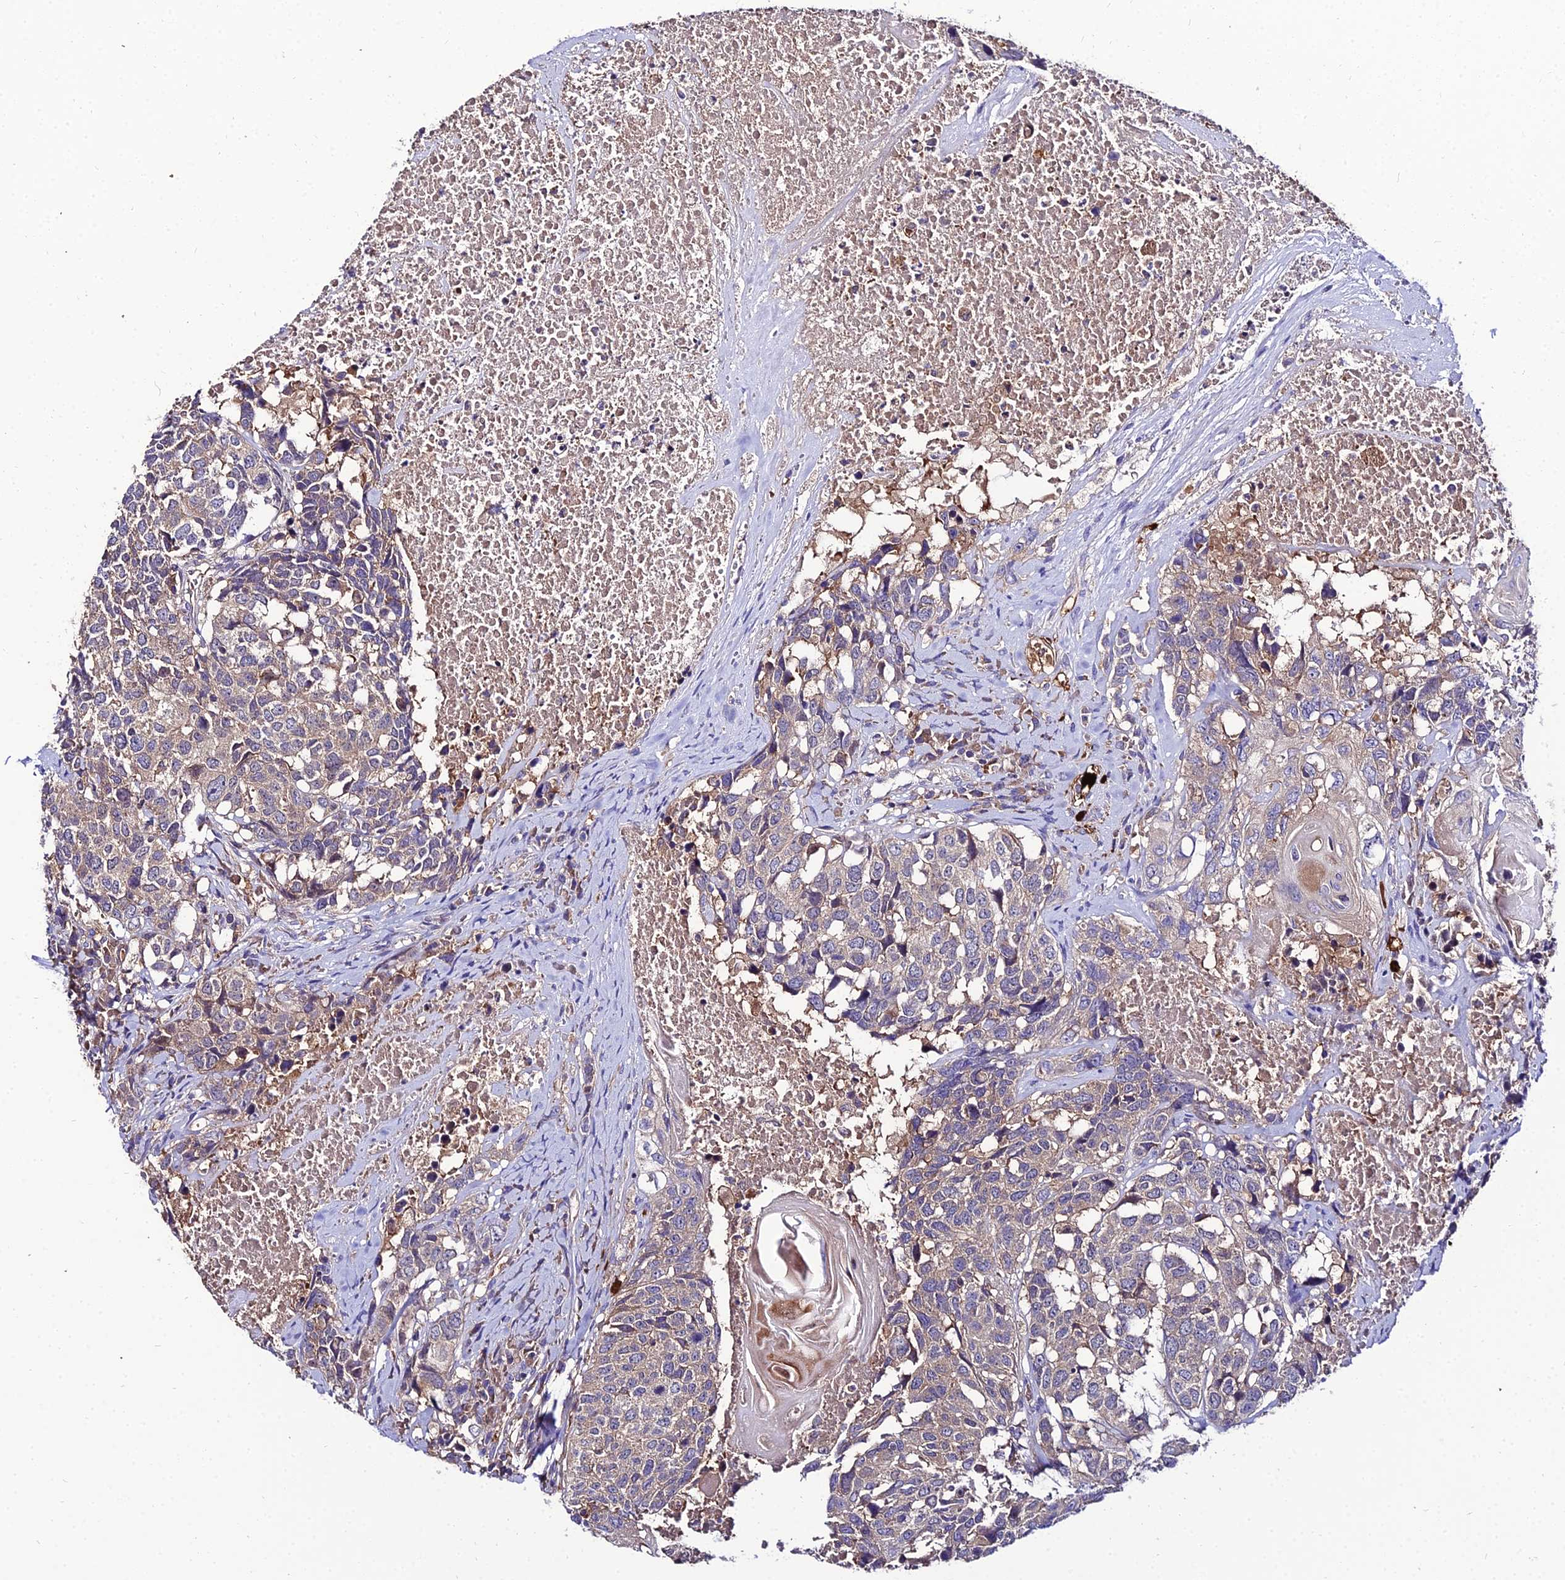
{"staining": {"intensity": "weak", "quantity": "25%-75%", "location": "cytoplasmic/membranous"}, "tissue": "head and neck cancer", "cell_type": "Tumor cells", "image_type": "cancer", "snomed": [{"axis": "morphology", "description": "Squamous cell carcinoma, NOS"}, {"axis": "topography", "description": "Head-Neck"}], "caption": "Tumor cells demonstrate low levels of weak cytoplasmic/membranous staining in about 25%-75% of cells in squamous cell carcinoma (head and neck).", "gene": "C2orf69", "patient": {"sex": "male", "age": 66}}